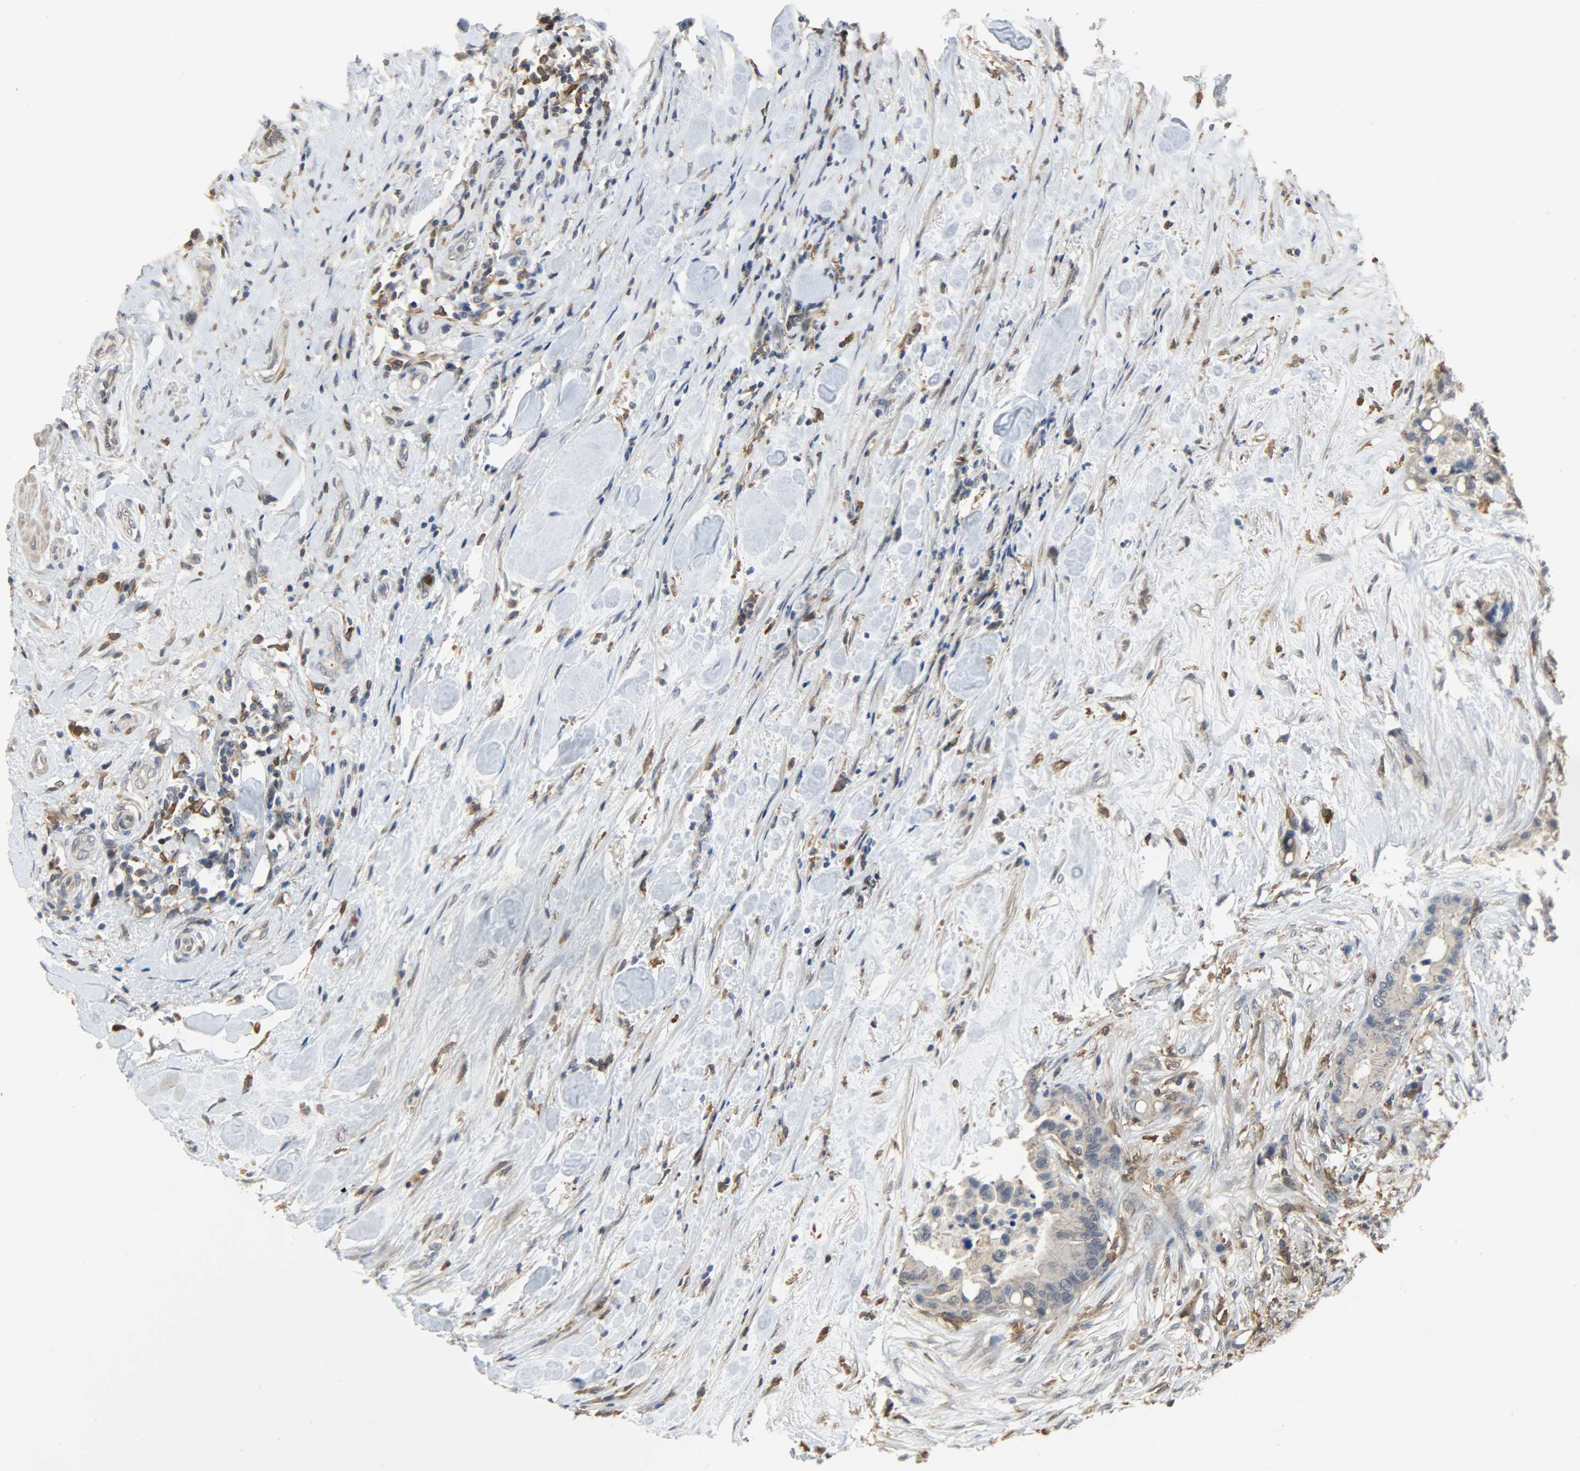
{"staining": {"intensity": "negative", "quantity": "none", "location": "none"}, "tissue": "colorectal cancer", "cell_type": "Tumor cells", "image_type": "cancer", "snomed": [{"axis": "morphology", "description": "Adenocarcinoma, NOS"}, {"axis": "topography", "description": "Colon"}], "caption": "Image shows no significant protein expression in tumor cells of colorectal cancer (adenocarcinoma).", "gene": "SKAP2", "patient": {"sex": "male", "age": 82}}